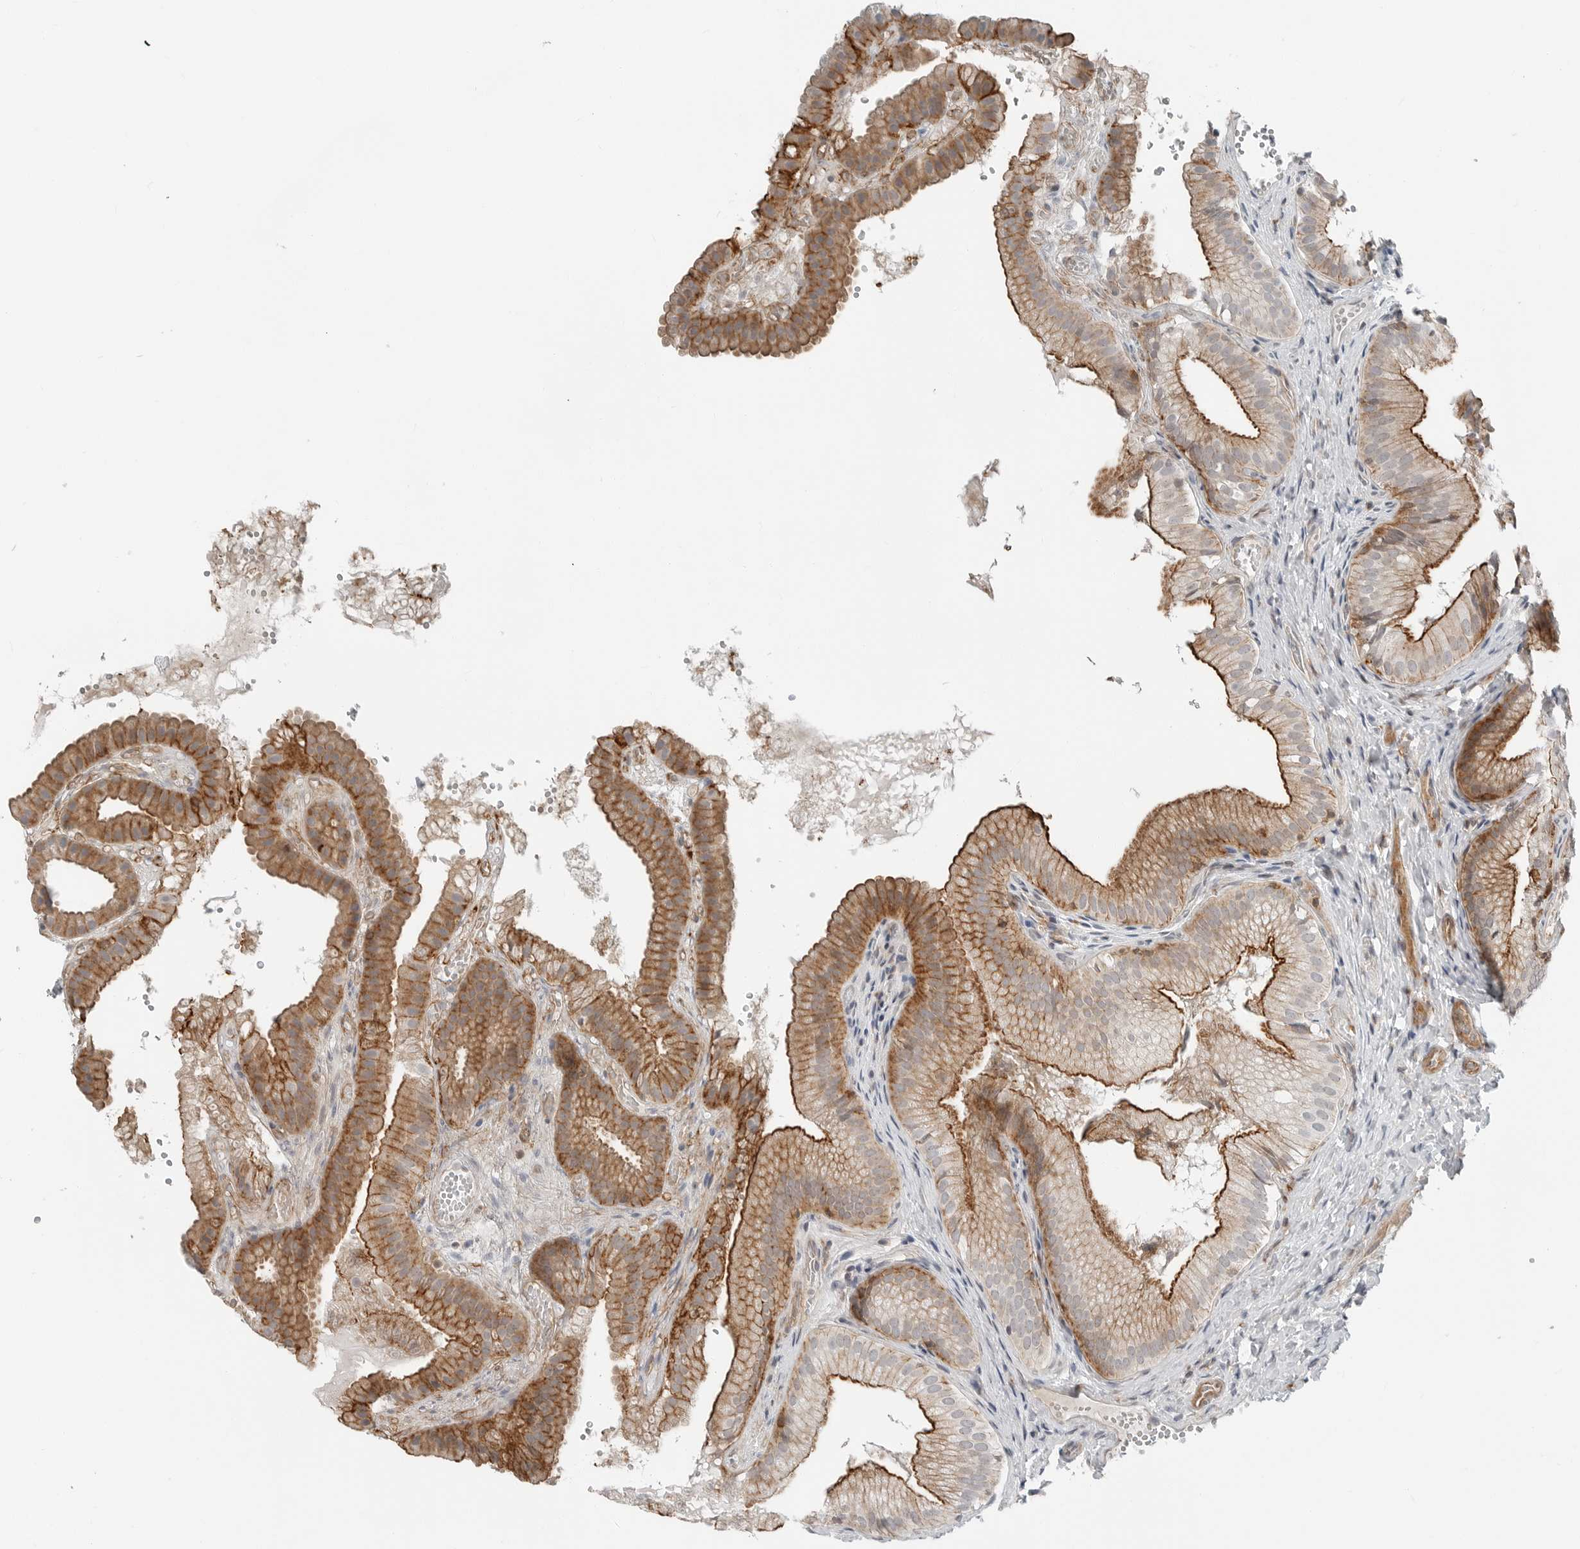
{"staining": {"intensity": "strong", "quantity": ">75%", "location": "cytoplasmic/membranous"}, "tissue": "gallbladder", "cell_type": "Glandular cells", "image_type": "normal", "snomed": [{"axis": "morphology", "description": "Normal tissue, NOS"}, {"axis": "topography", "description": "Gallbladder"}], "caption": "Glandular cells show high levels of strong cytoplasmic/membranous expression in about >75% of cells in normal human gallbladder. (DAB (3,3'-diaminobenzidine) IHC with brightfield microscopy, high magnification).", "gene": "LEFTY2", "patient": {"sex": "female", "age": 30}}